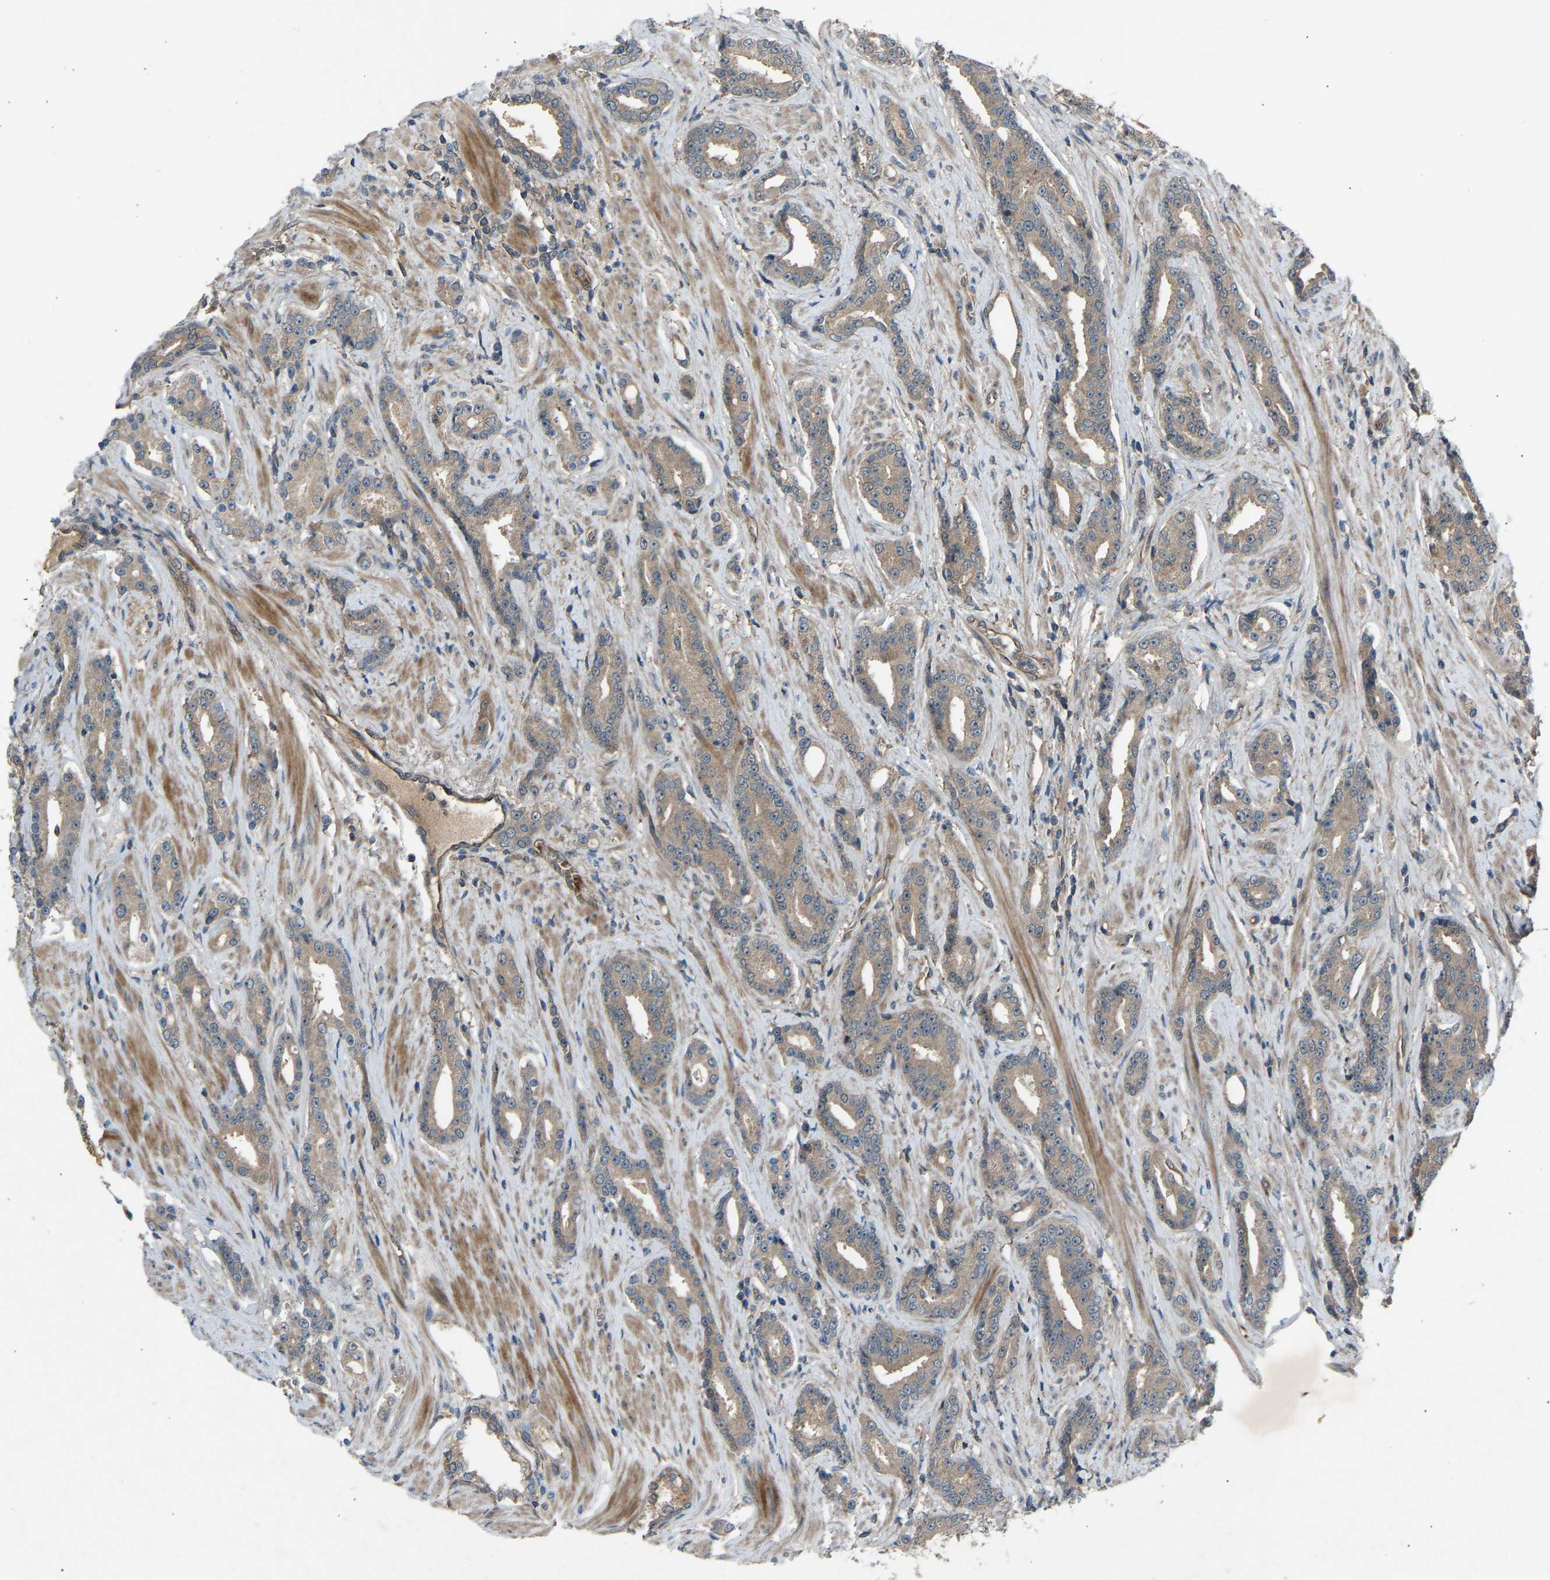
{"staining": {"intensity": "weak", "quantity": ">75%", "location": "cytoplasmic/membranous"}, "tissue": "prostate cancer", "cell_type": "Tumor cells", "image_type": "cancer", "snomed": [{"axis": "morphology", "description": "Adenocarcinoma, High grade"}, {"axis": "topography", "description": "Prostate"}], "caption": "Protein analysis of prostate cancer (adenocarcinoma (high-grade)) tissue reveals weak cytoplasmic/membranous staining in approximately >75% of tumor cells. (DAB IHC with brightfield microscopy, high magnification).", "gene": "GAS2L1", "patient": {"sex": "male", "age": 71}}